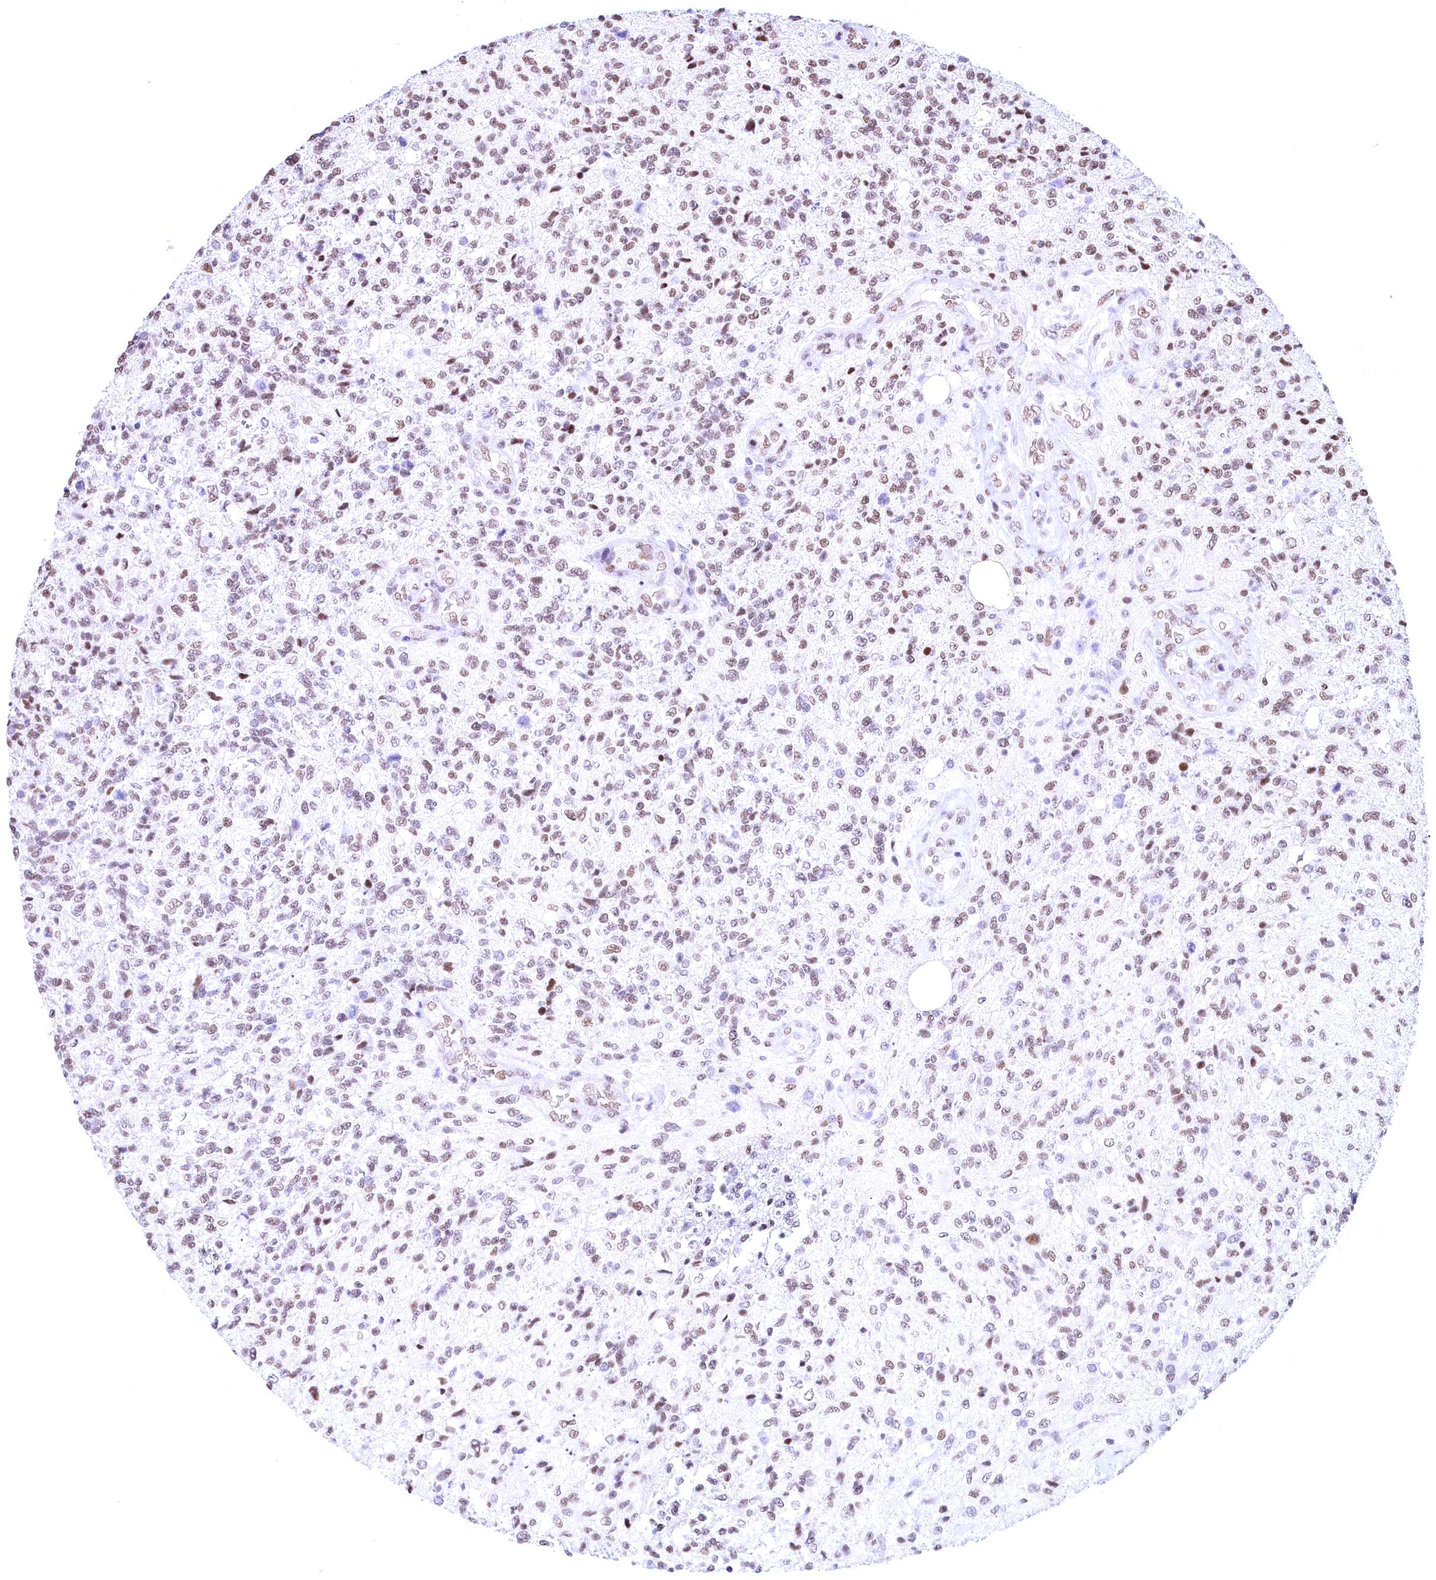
{"staining": {"intensity": "moderate", "quantity": "25%-75%", "location": "nuclear"}, "tissue": "glioma", "cell_type": "Tumor cells", "image_type": "cancer", "snomed": [{"axis": "morphology", "description": "Glioma, malignant, High grade"}, {"axis": "topography", "description": "Brain"}], "caption": "Immunohistochemical staining of human malignant high-grade glioma reveals moderate nuclear protein positivity in about 25%-75% of tumor cells. The staining was performed using DAB (3,3'-diaminobenzidine), with brown indicating positive protein expression. Nuclei are stained blue with hematoxylin.", "gene": "CDC26", "patient": {"sex": "male", "age": 56}}